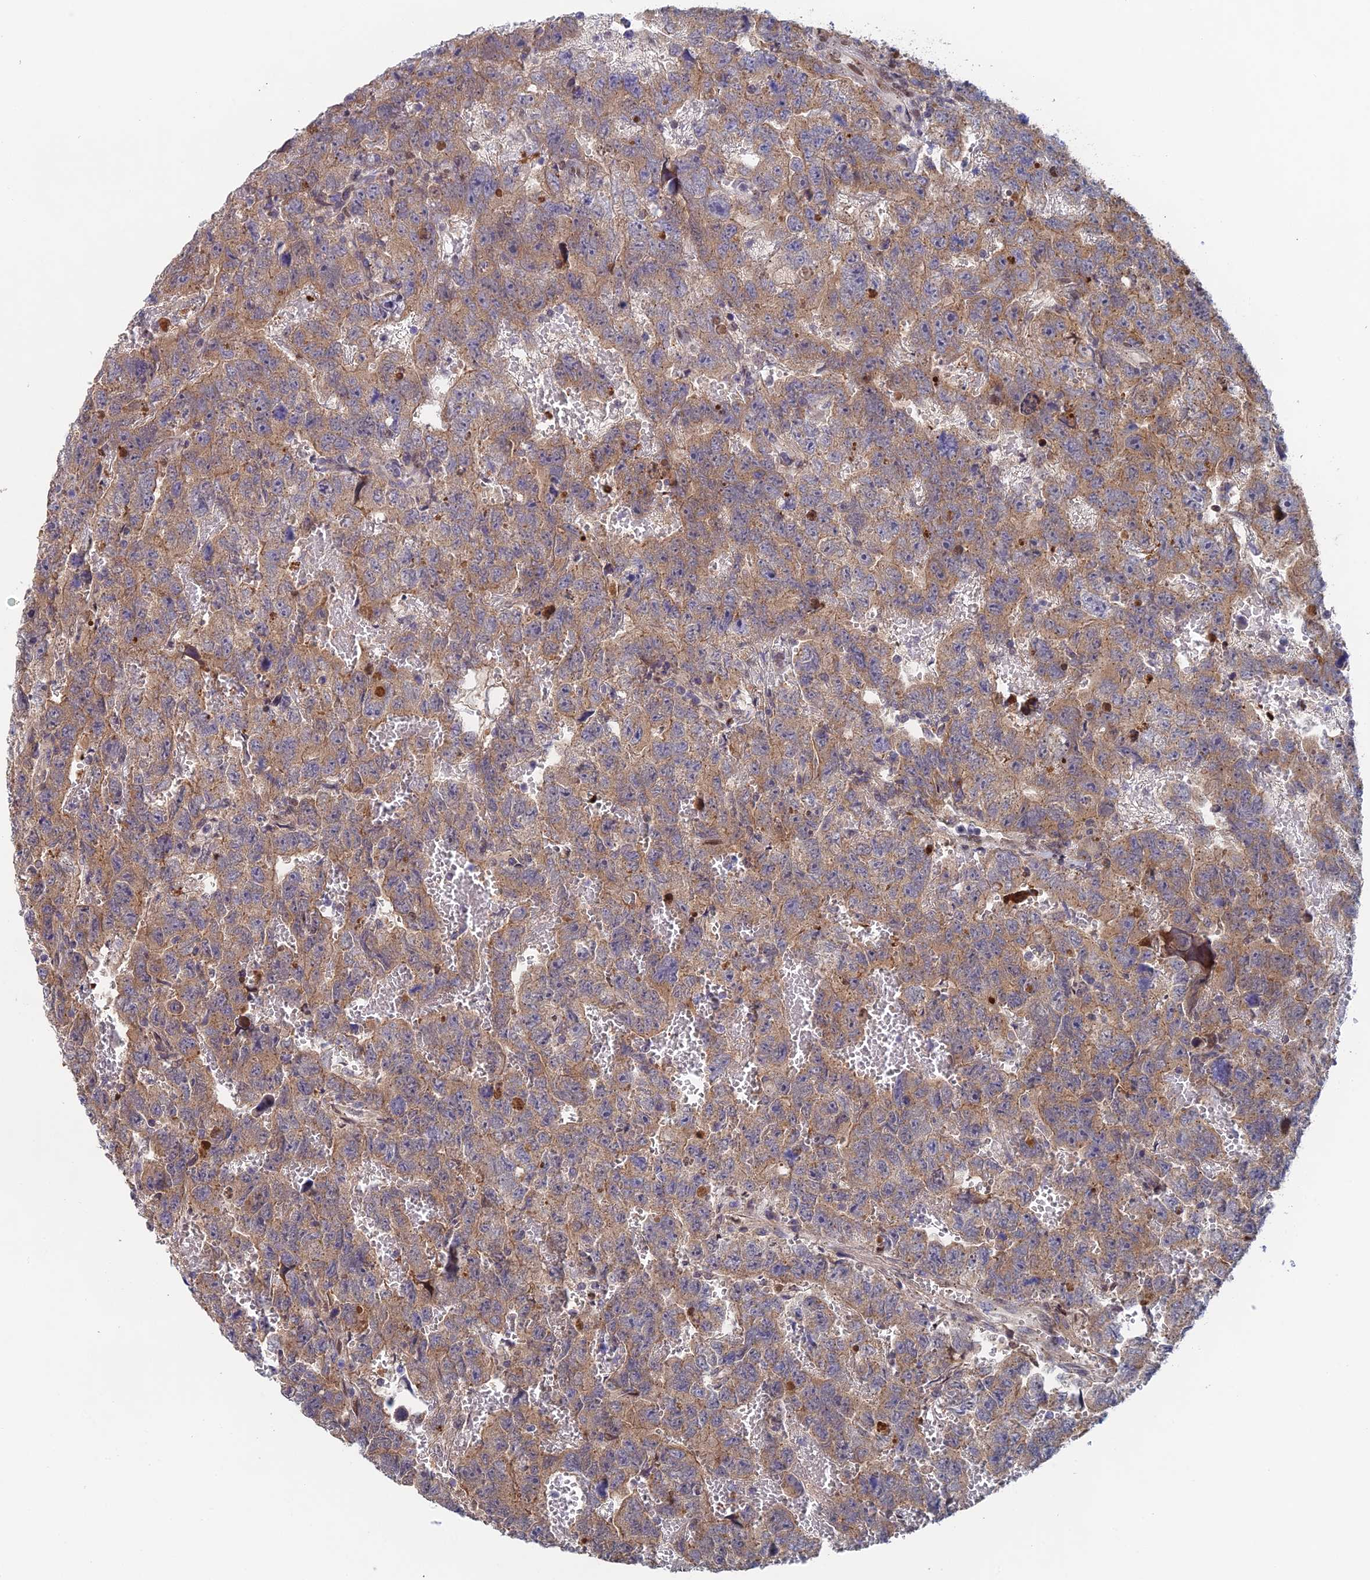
{"staining": {"intensity": "moderate", "quantity": ">75%", "location": "cytoplasmic/membranous"}, "tissue": "testis cancer", "cell_type": "Tumor cells", "image_type": "cancer", "snomed": [{"axis": "morphology", "description": "Carcinoma, Embryonal, NOS"}, {"axis": "topography", "description": "Testis"}], "caption": "Protein expression analysis of testis cancer (embryonal carcinoma) reveals moderate cytoplasmic/membranous positivity in about >75% of tumor cells. (DAB (3,3'-diaminobenzidine) IHC, brown staining for protein, blue staining for nuclei).", "gene": "MRPL17", "patient": {"sex": "male", "age": 45}}